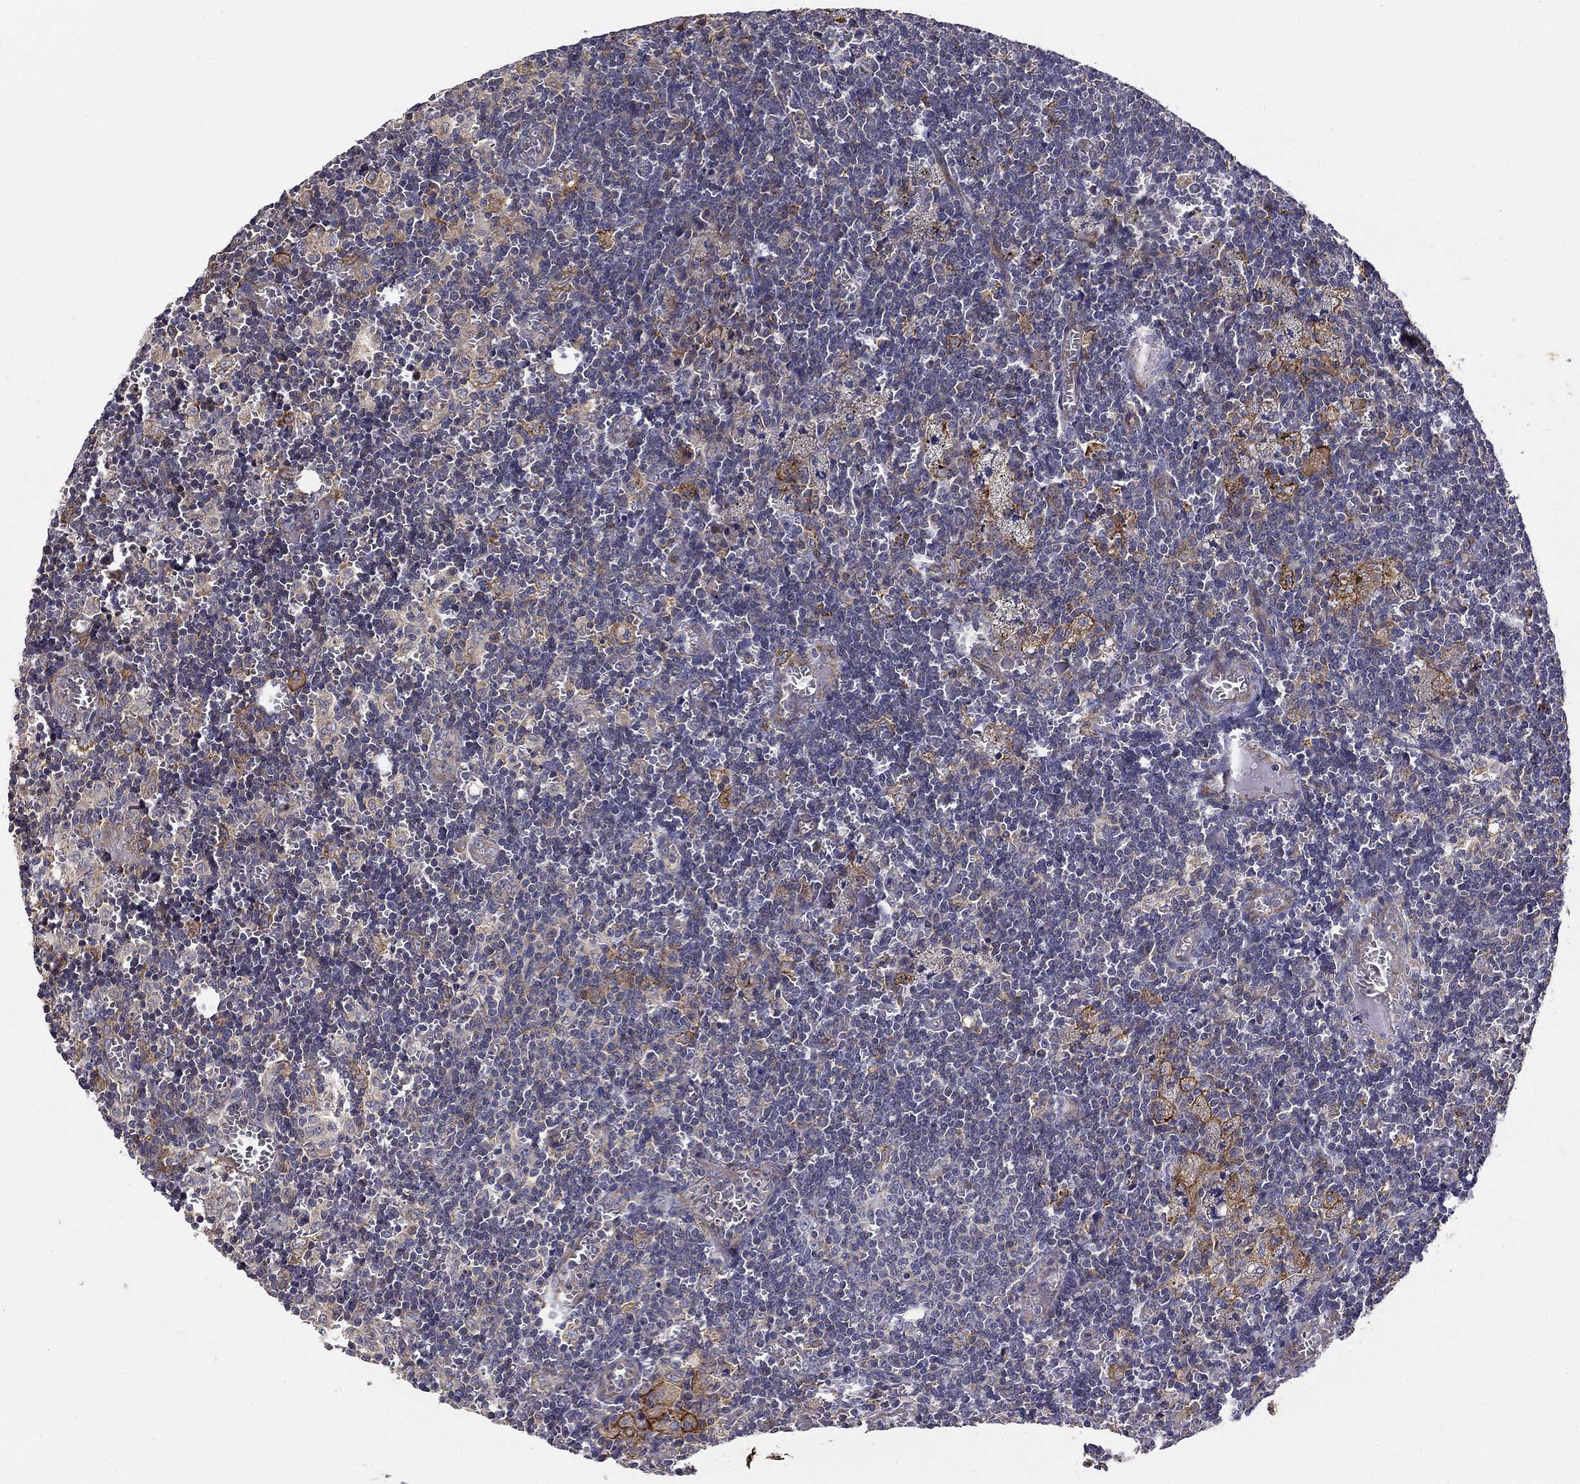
{"staining": {"intensity": "negative", "quantity": "none", "location": "none"}, "tissue": "lymph node", "cell_type": "Germinal center cells", "image_type": "normal", "snomed": [{"axis": "morphology", "description": "Normal tissue, NOS"}, {"axis": "topography", "description": "Lymph node"}], "caption": "Immunohistochemical staining of benign human lymph node displays no significant staining in germinal center cells.", "gene": "ALDH4A1", "patient": {"sex": "male", "age": 62}}